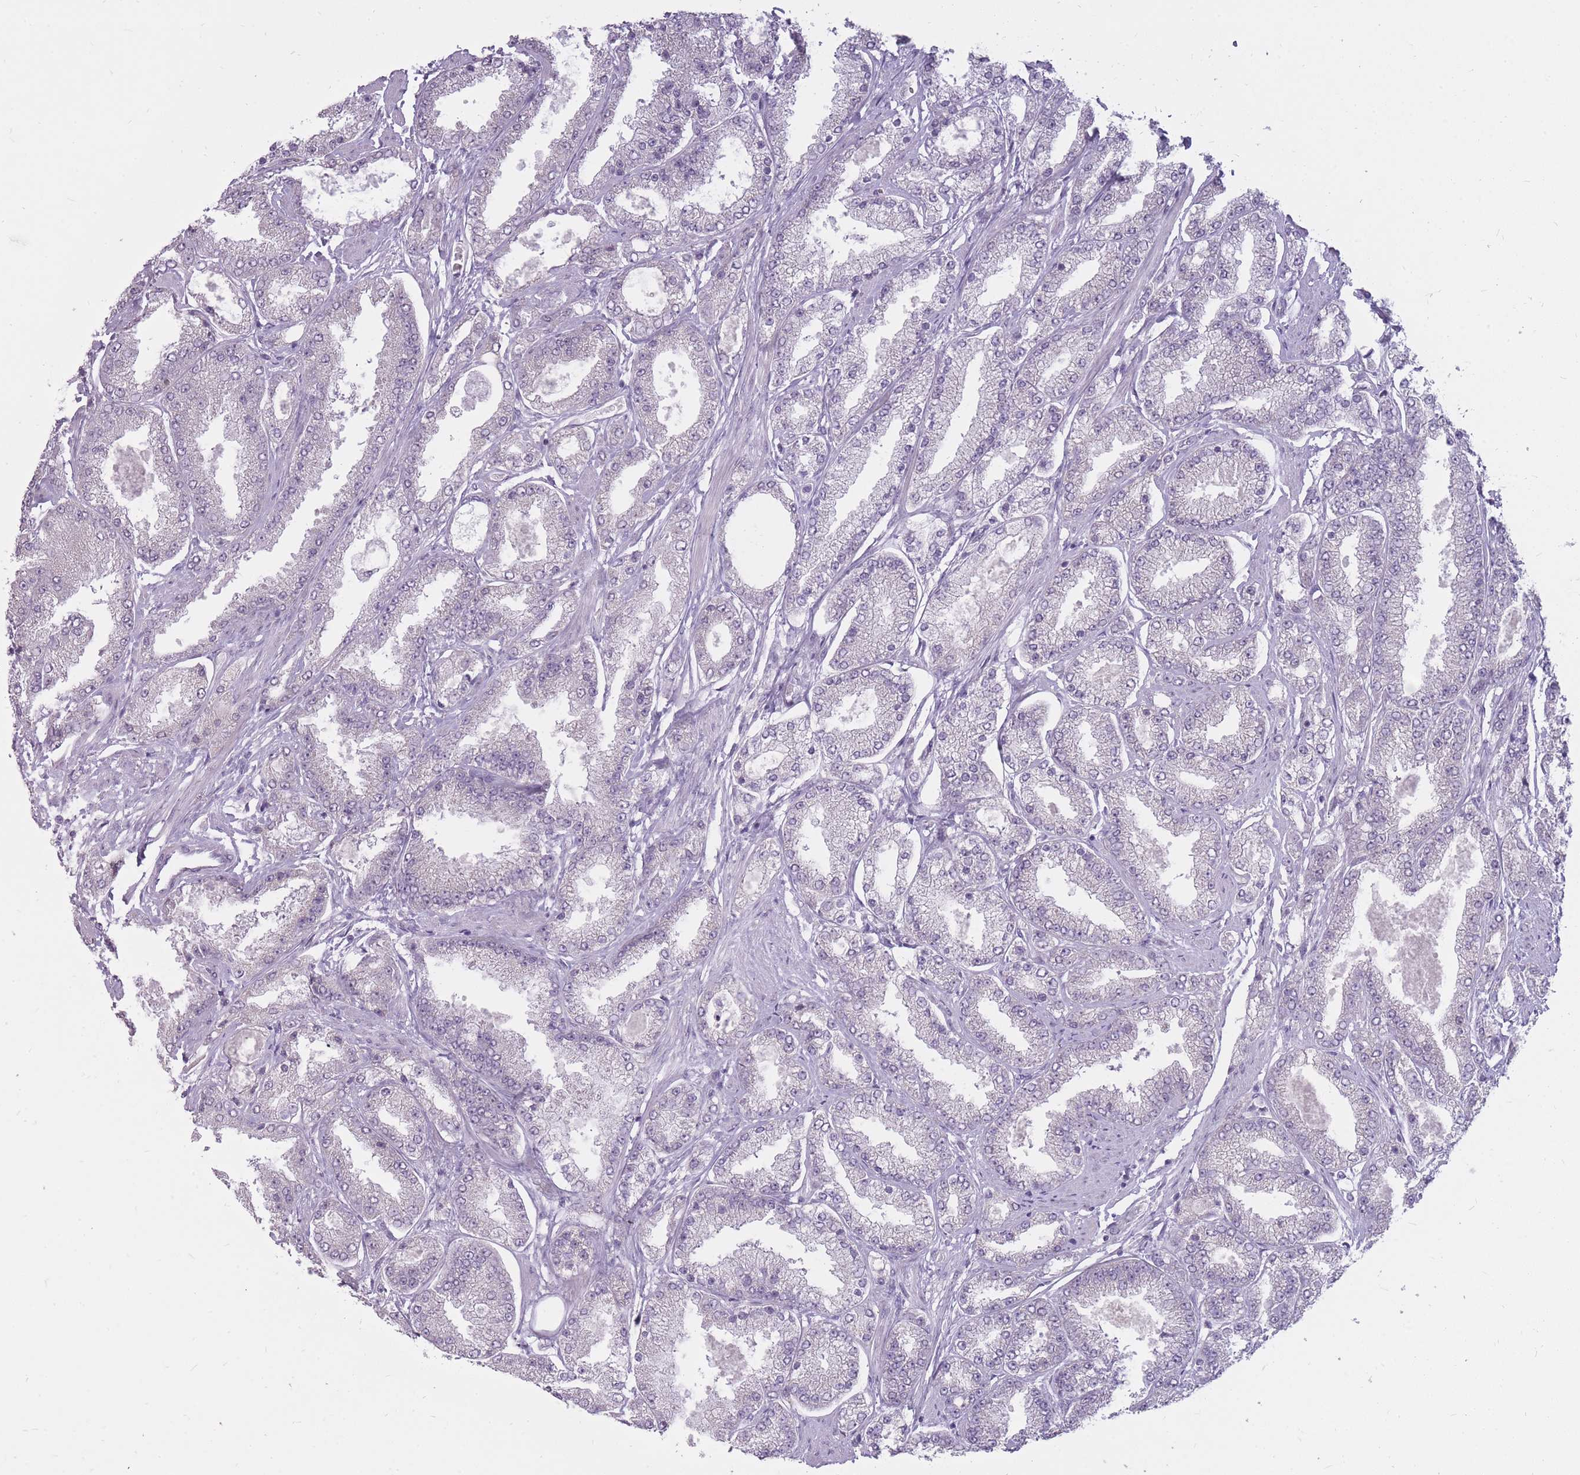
{"staining": {"intensity": "negative", "quantity": "none", "location": "none"}, "tissue": "prostate cancer", "cell_type": "Tumor cells", "image_type": "cancer", "snomed": [{"axis": "morphology", "description": "Adenocarcinoma, High grade"}, {"axis": "topography", "description": "Prostate"}], "caption": "A histopathology image of human prostate adenocarcinoma (high-grade) is negative for staining in tumor cells.", "gene": "POMZP3", "patient": {"sex": "male", "age": 69}}